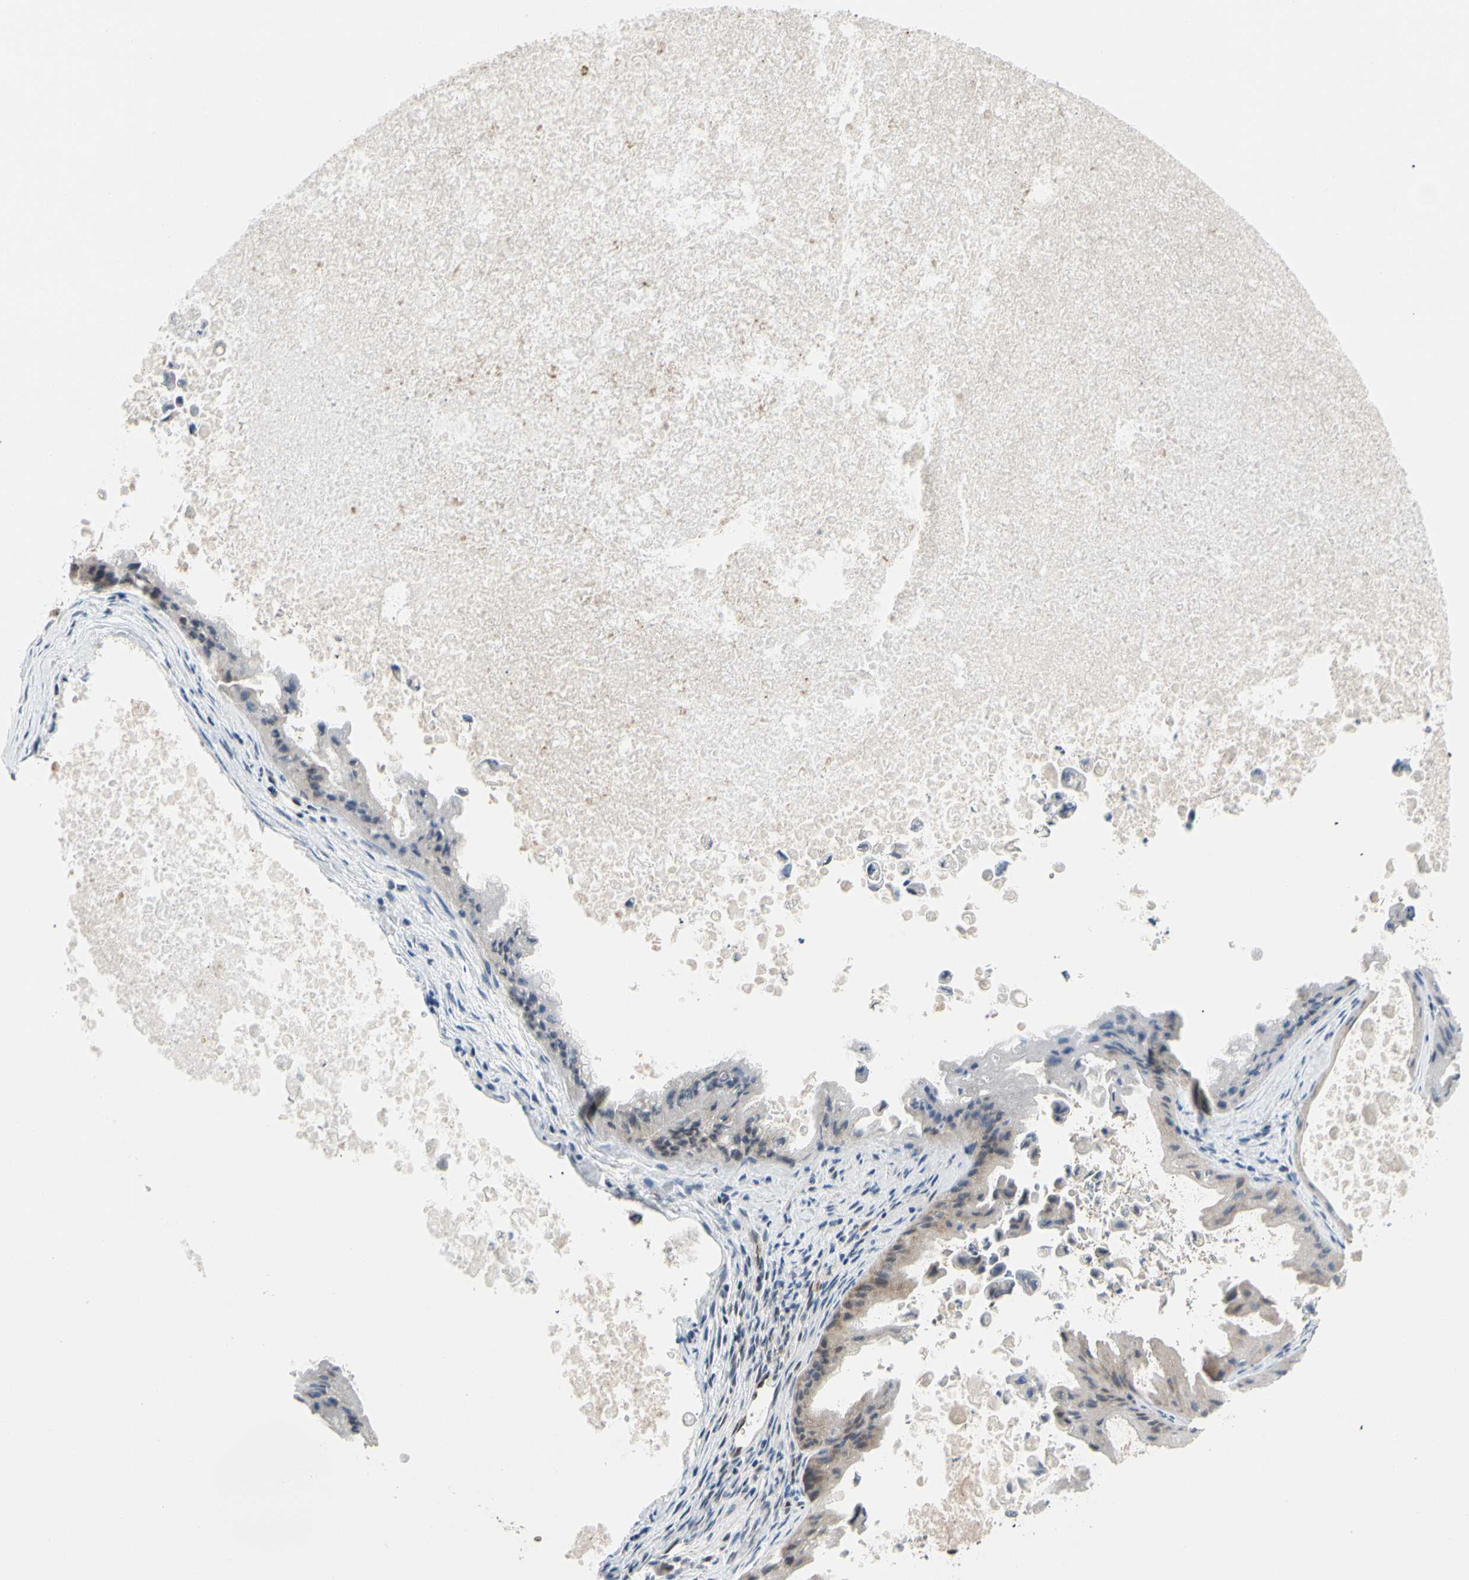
{"staining": {"intensity": "weak", "quantity": "25%-75%", "location": "cytoplasmic/membranous"}, "tissue": "ovarian cancer", "cell_type": "Tumor cells", "image_type": "cancer", "snomed": [{"axis": "morphology", "description": "Cystadenocarcinoma, mucinous, NOS"}, {"axis": "topography", "description": "Ovary"}], "caption": "The histopathology image demonstrates staining of ovarian cancer, revealing weak cytoplasmic/membranous protein expression (brown color) within tumor cells. (DAB = brown stain, brightfield microscopy at high magnification).", "gene": "TAF4", "patient": {"sex": "female", "age": 37}}